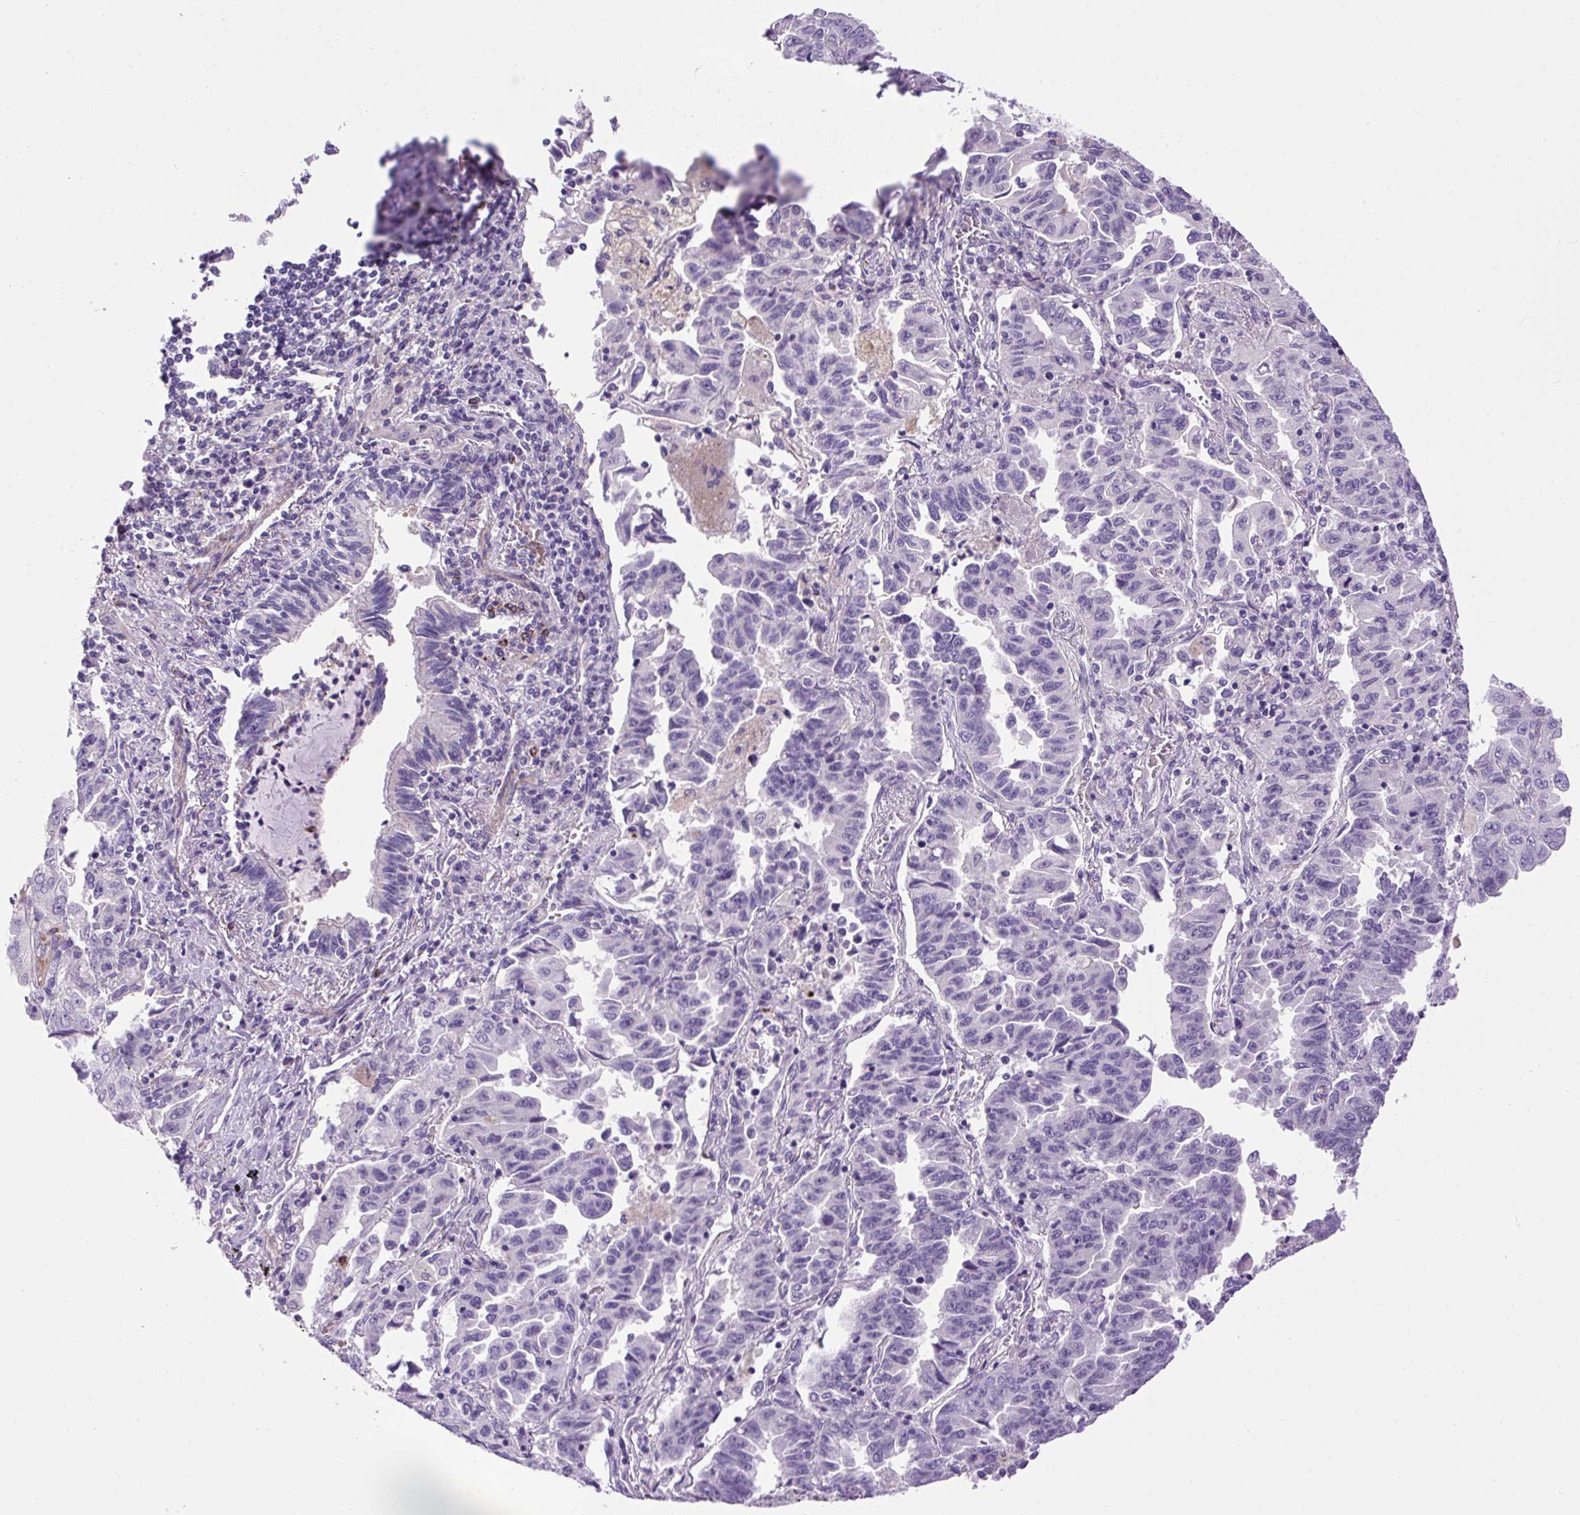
{"staining": {"intensity": "negative", "quantity": "none", "location": "none"}, "tissue": "lung cancer", "cell_type": "Tumor cells", "image_type": "cancer", "snomed": [{"axis": "morphology", "description": "Adenocarcinoma, NOS"}, {"axis": "topography", "description": "Lung"}], "caption": "Immunohistochemical staining of adenocarcinoma (lung) demonstrates no significant expression in tumor cells. Nuclei are stained in blue.", "gene": "VWA7", "patient": {"sex": "female", "age": 51}}